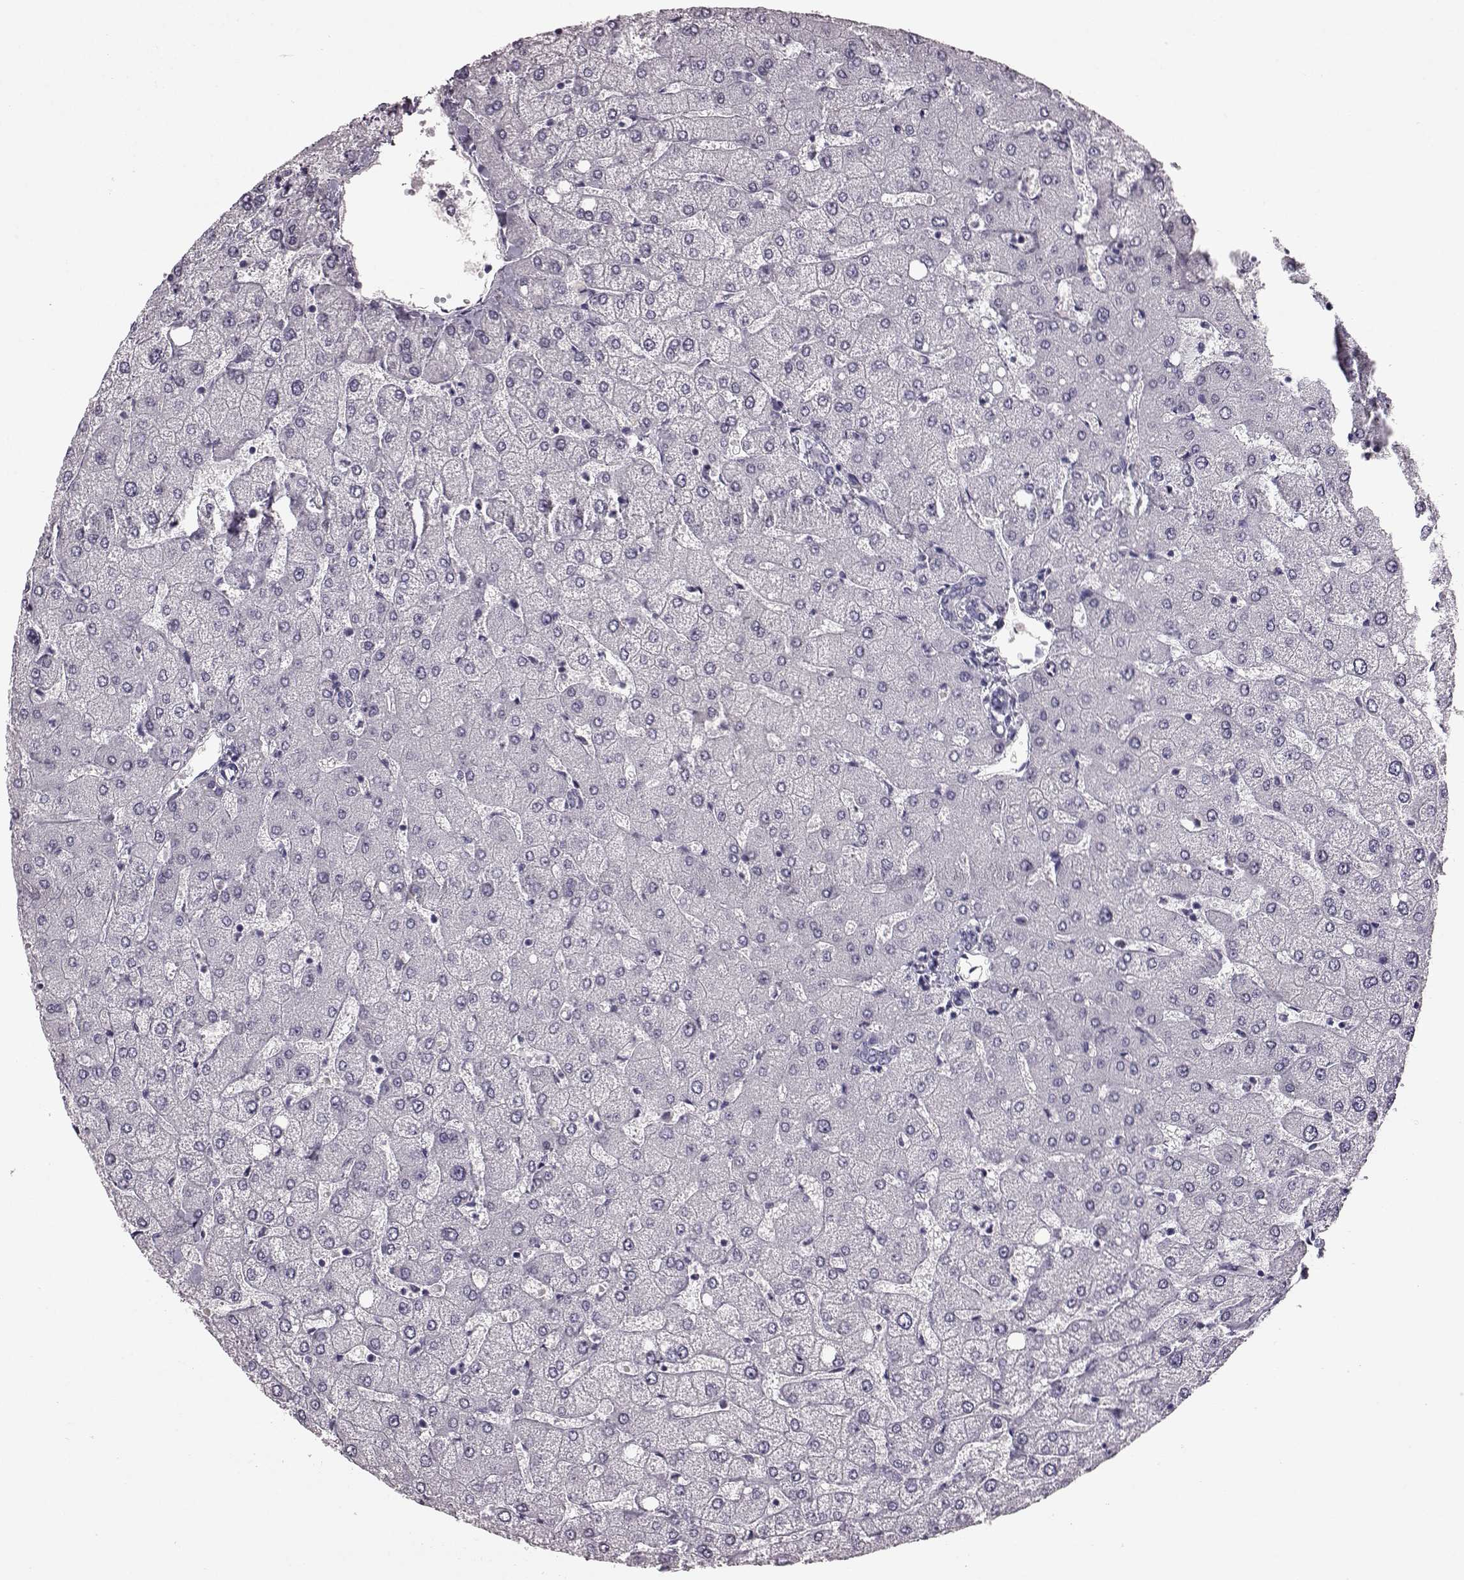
{"staining": {"intensity": "negative", "quantity": "none", "location": "none"}, "tissue": "liver", "cell_type": "Cholangiocytes", "image_type": "normal", "snomed": [{"axis": "morphology", "description": "Normal tissue, NOS"}, {"axis": "topography", "description": "Liver"}], "caption": "DAB (3,3'-diaminobenzidine) immunohistochemical staining of normal liver reveals no significant staining in cholangiocytes. (Stains: DAB IHC with hematoxylin counter stain, Microscopy: brightfield microscopy at high magnification).", "gene": "AIPL1", "patient": {"sex": "female", "age": 54}}